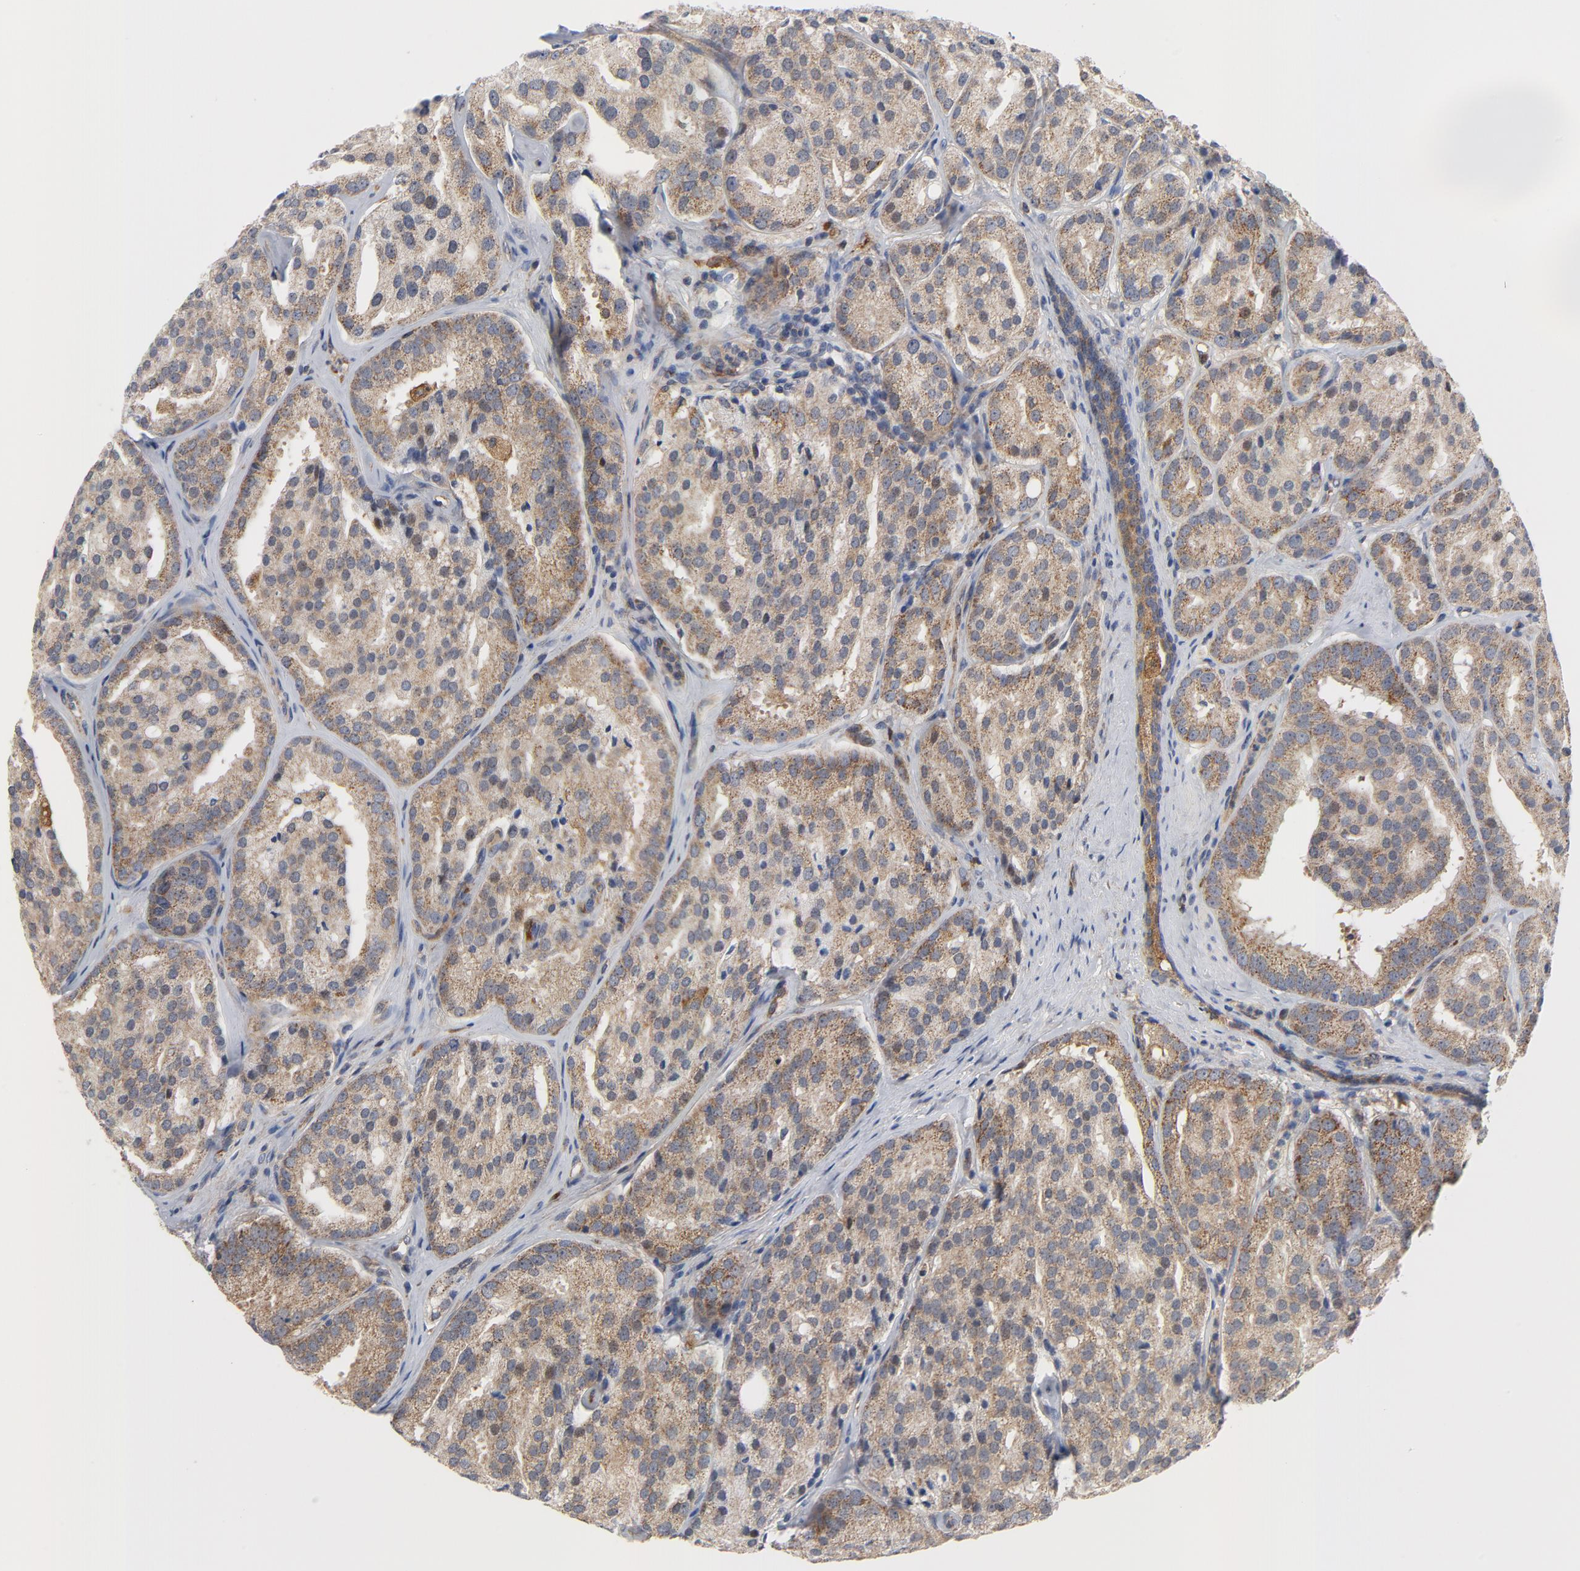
{"staining": {"intensity": "moderate", "quantity": ">75%", "location": "cytoplasmic/membranous"}, "tissue": "prostate cancer", "cell_type": "Tumor cells", "image_type": "cancer", "snomed": [{"axis": "morphology", "description": "Adenocarcinoma, High grade"}, {"axis": "topography", "description": "Prostate"}], "caption": "A medium amount of moderate cytoplasmic/membranous positivity is identified in approximately >75% of tumor cells in prostate cancer tissue.", "gene": "RAPGEF4", "patient": {"sex": "male", "age": 64}}